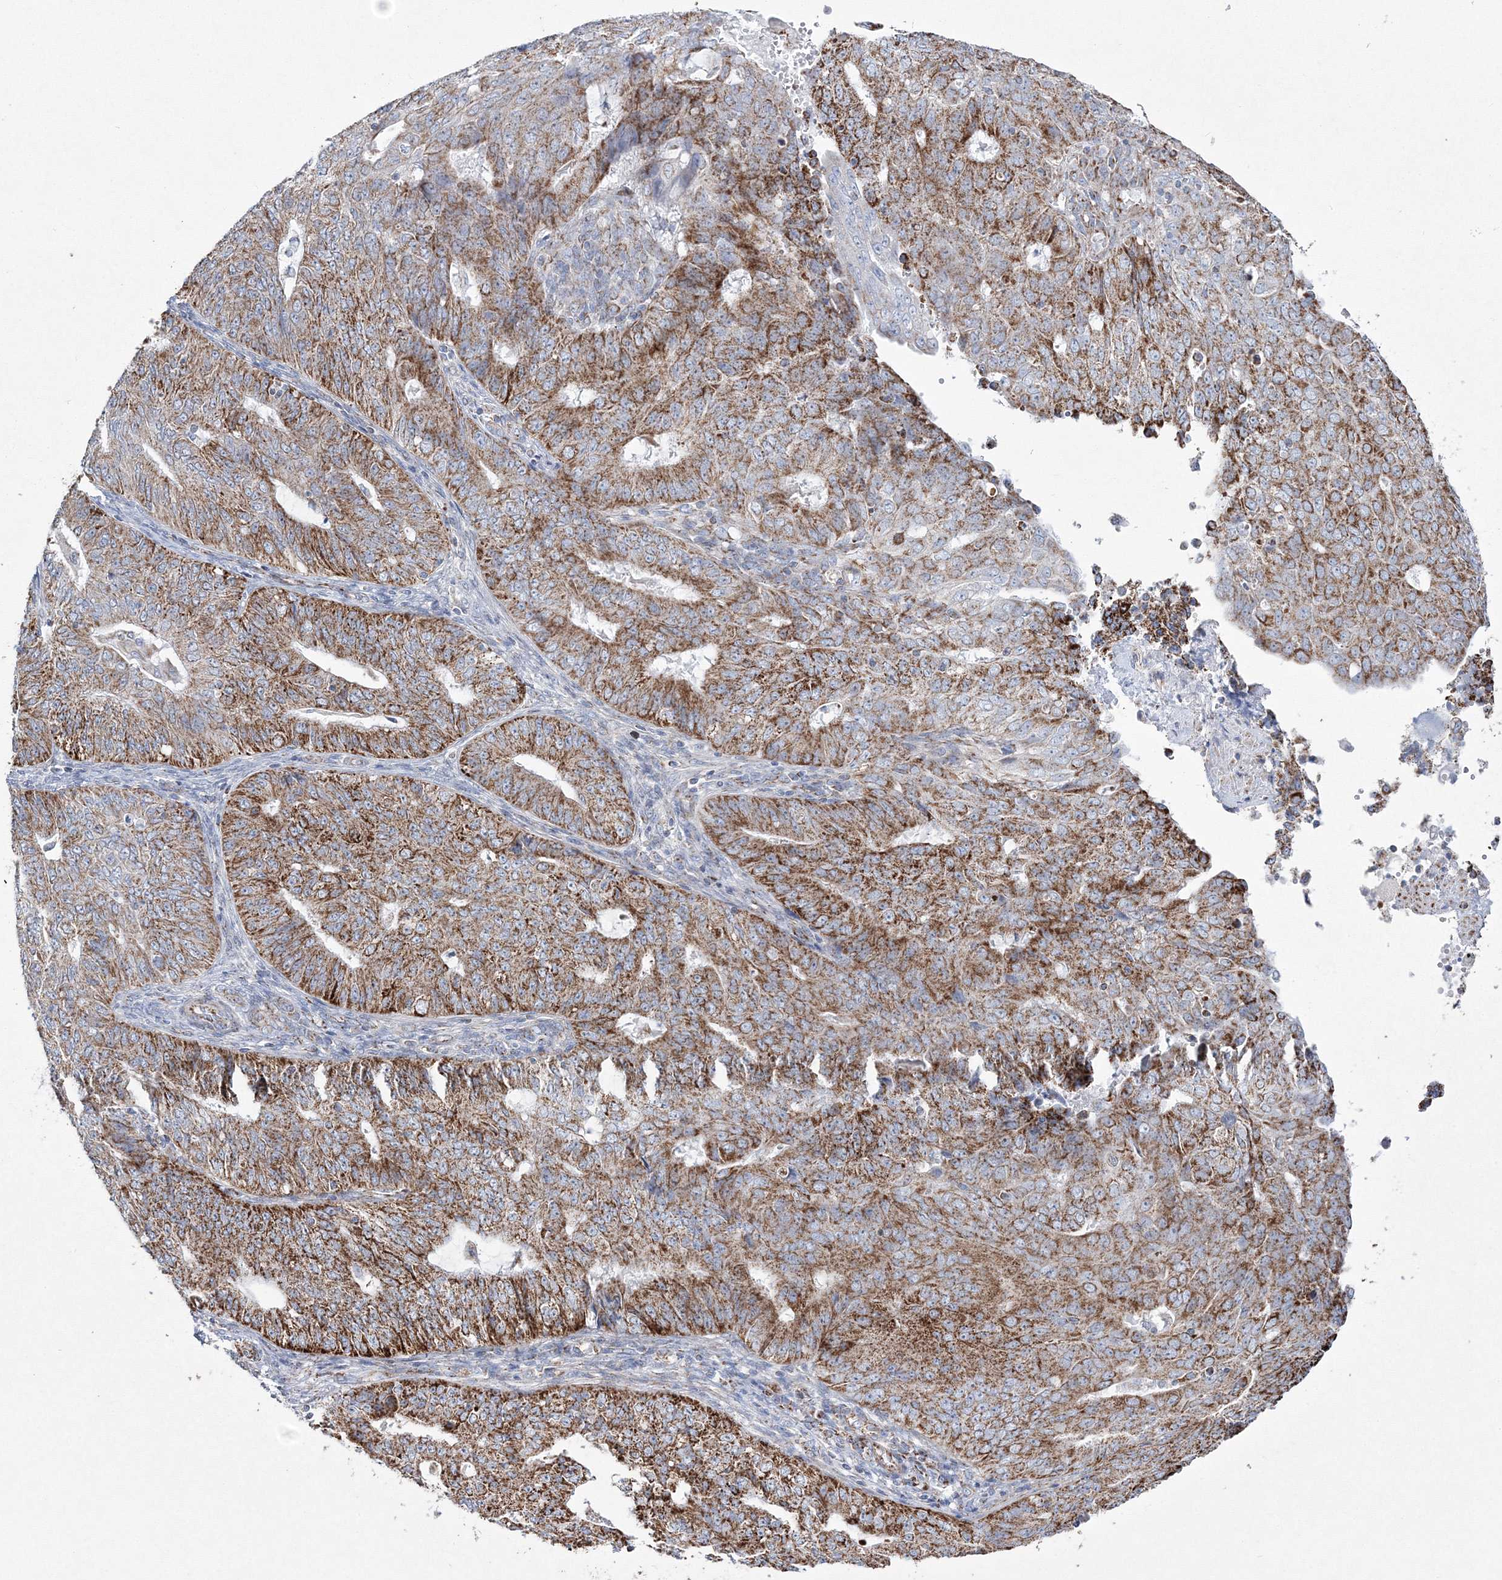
{"staining": {"intensity": "strong", "quantity": ">75%", "location": "cytoplasmic/membranous"}, "tissue": "endometrial cancer", "cell_type": "Tumor cells", "image_type": "cancer", "snomed": [{"axis": "morphology", "description": "Adenocarcinoma, NOS"}, {"axis": "topography", "description": "Endometrium"}], "caption": "Human endometrial cancer stained for a protein (brown) exhibits strong cytoplasmic/membranous positive expression in about >75% of tumor cells.", "gene": "HIBCH", "patient": {"sex": "female", "age": 32}}